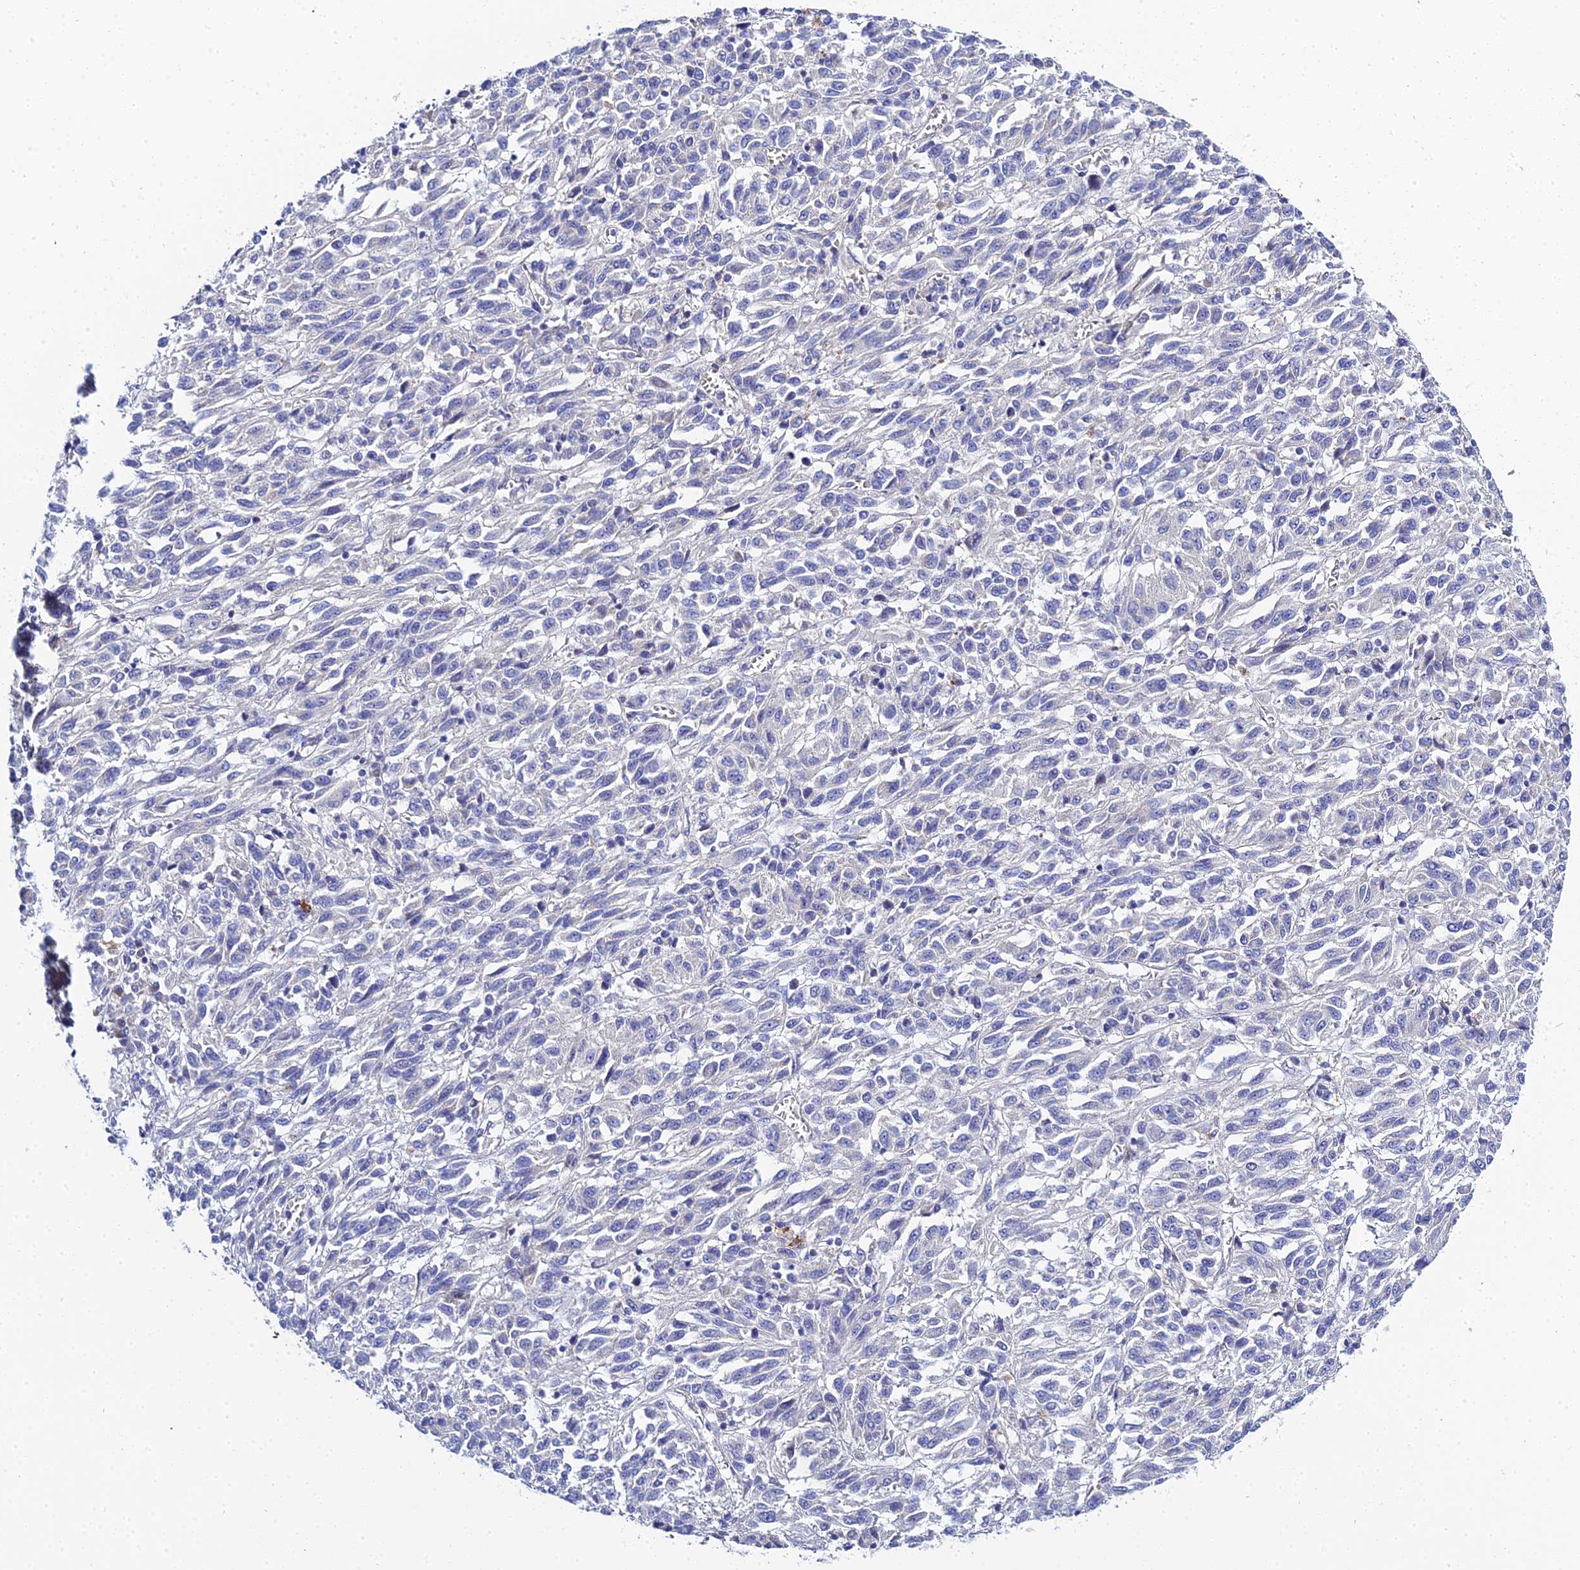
{"staining": {"intensity": "negative", "quantity": "none", "location": "none"}, "tissue": "melanoma", "cell_type": "Tumor cells", "image_type": "cancer", "snomed": [{"axis": "morphology", "description": "Malignant melanoma, Metastatic site"}, {"axis": "topography", "description": "Lung"}], "caption": "Immunohistochemical staining of human melanoma demonstrates no significant positivity in tumor cells.", "gene": "APOBEC3H", "patient": {"sex": "male", "age": 64}}